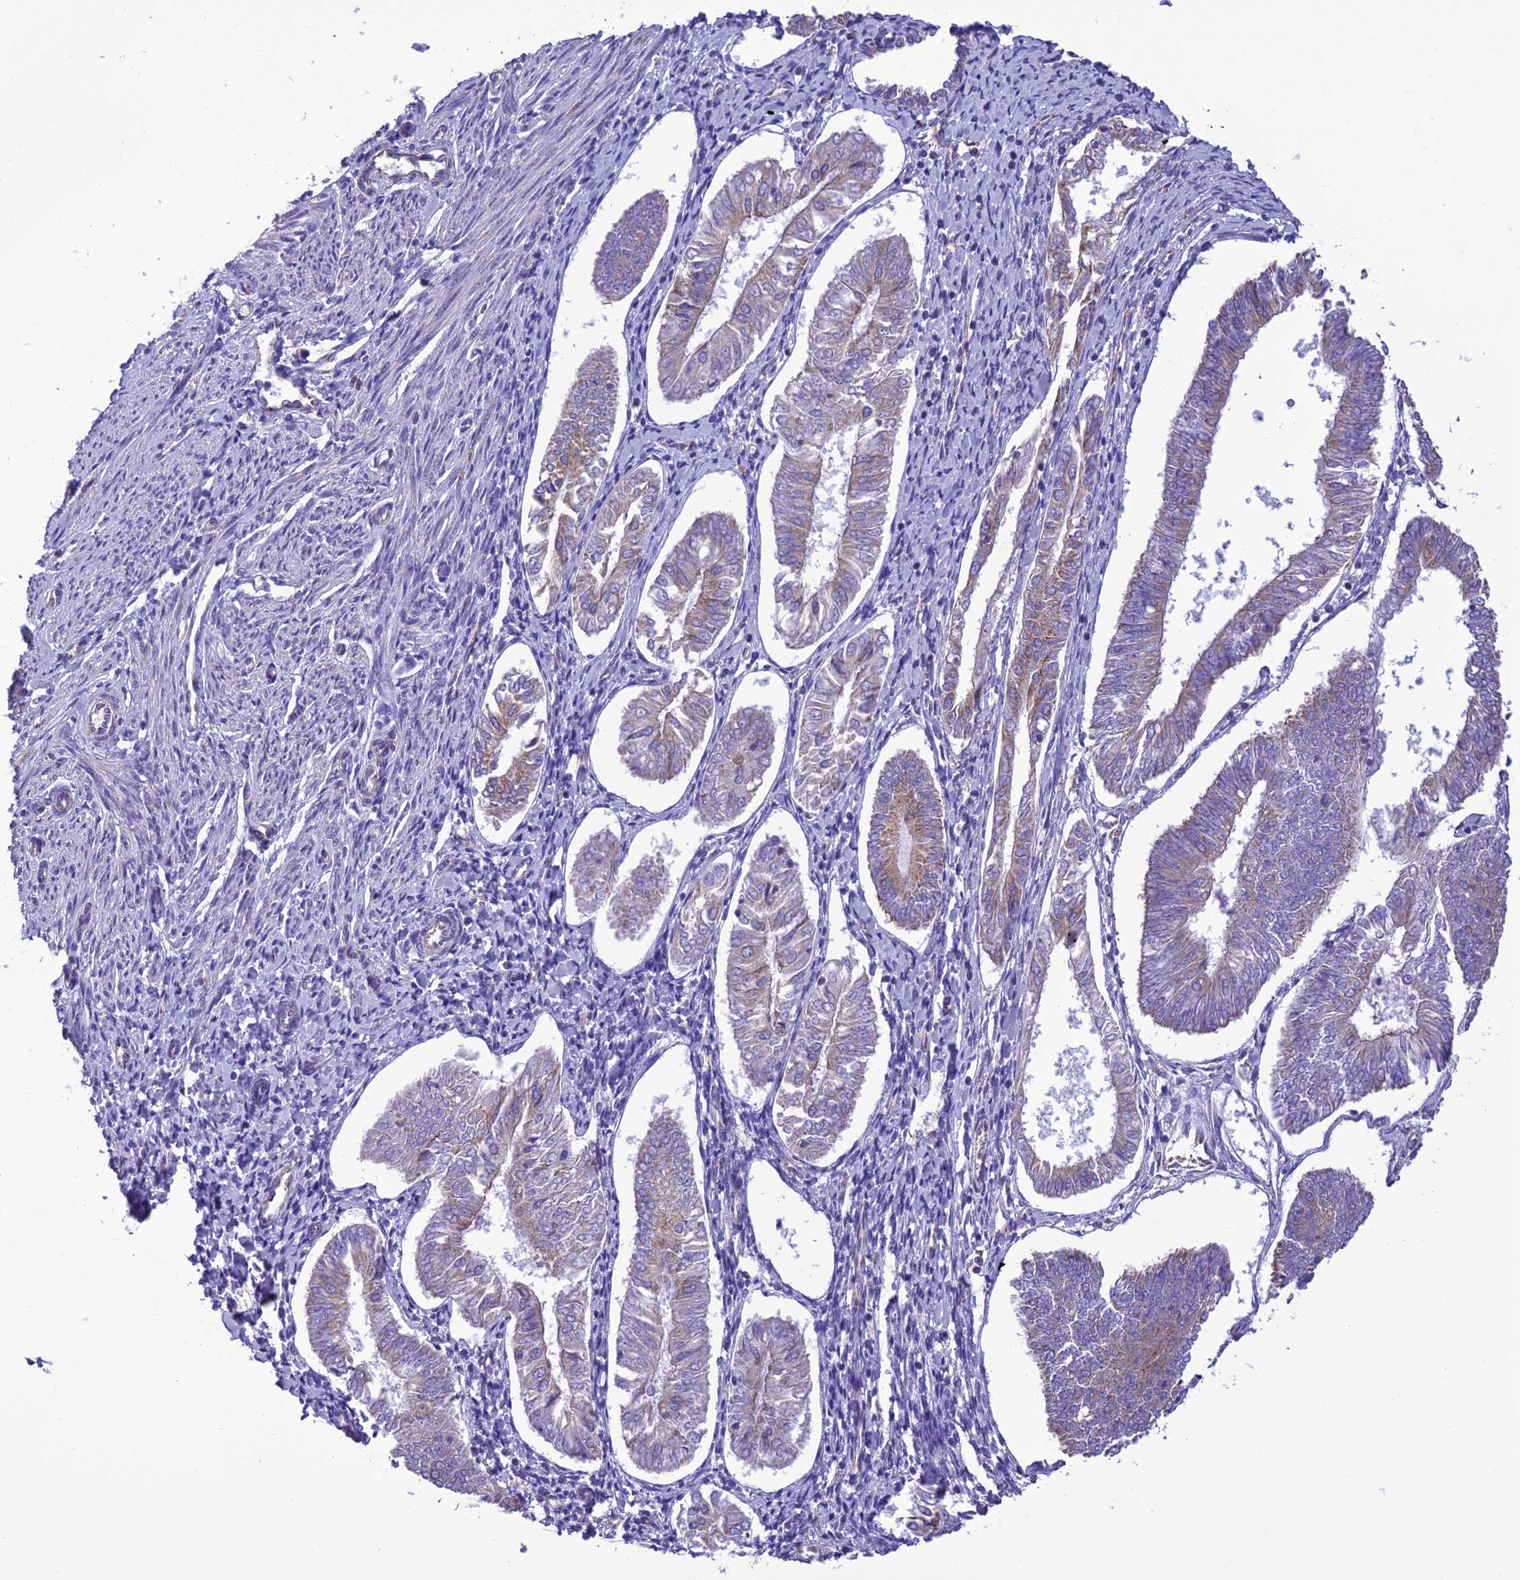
{"staining": {"intensity": "weak", "quantity": "25%-75%", "location": "cytoplasmic/membranous"}, "tissue": "endometrial cancer", "cell_type": "Tumor cells", "image_type": "cancer", "snomed": [{"axis": "morphology", "description": "Adenocarcinoma, NOS"}, {"axis": "topography", "description": "Endometrium"}], "caption": "This photomicrograph displays immunohistochemistry staining of adenocarcinoma (endometrial), with low weak cytoplasmic/membranous positivity in about 25%-75% of tumor cells.", "gene": "MAP3K12", "patient": {"sex": "female", "age": 58}}